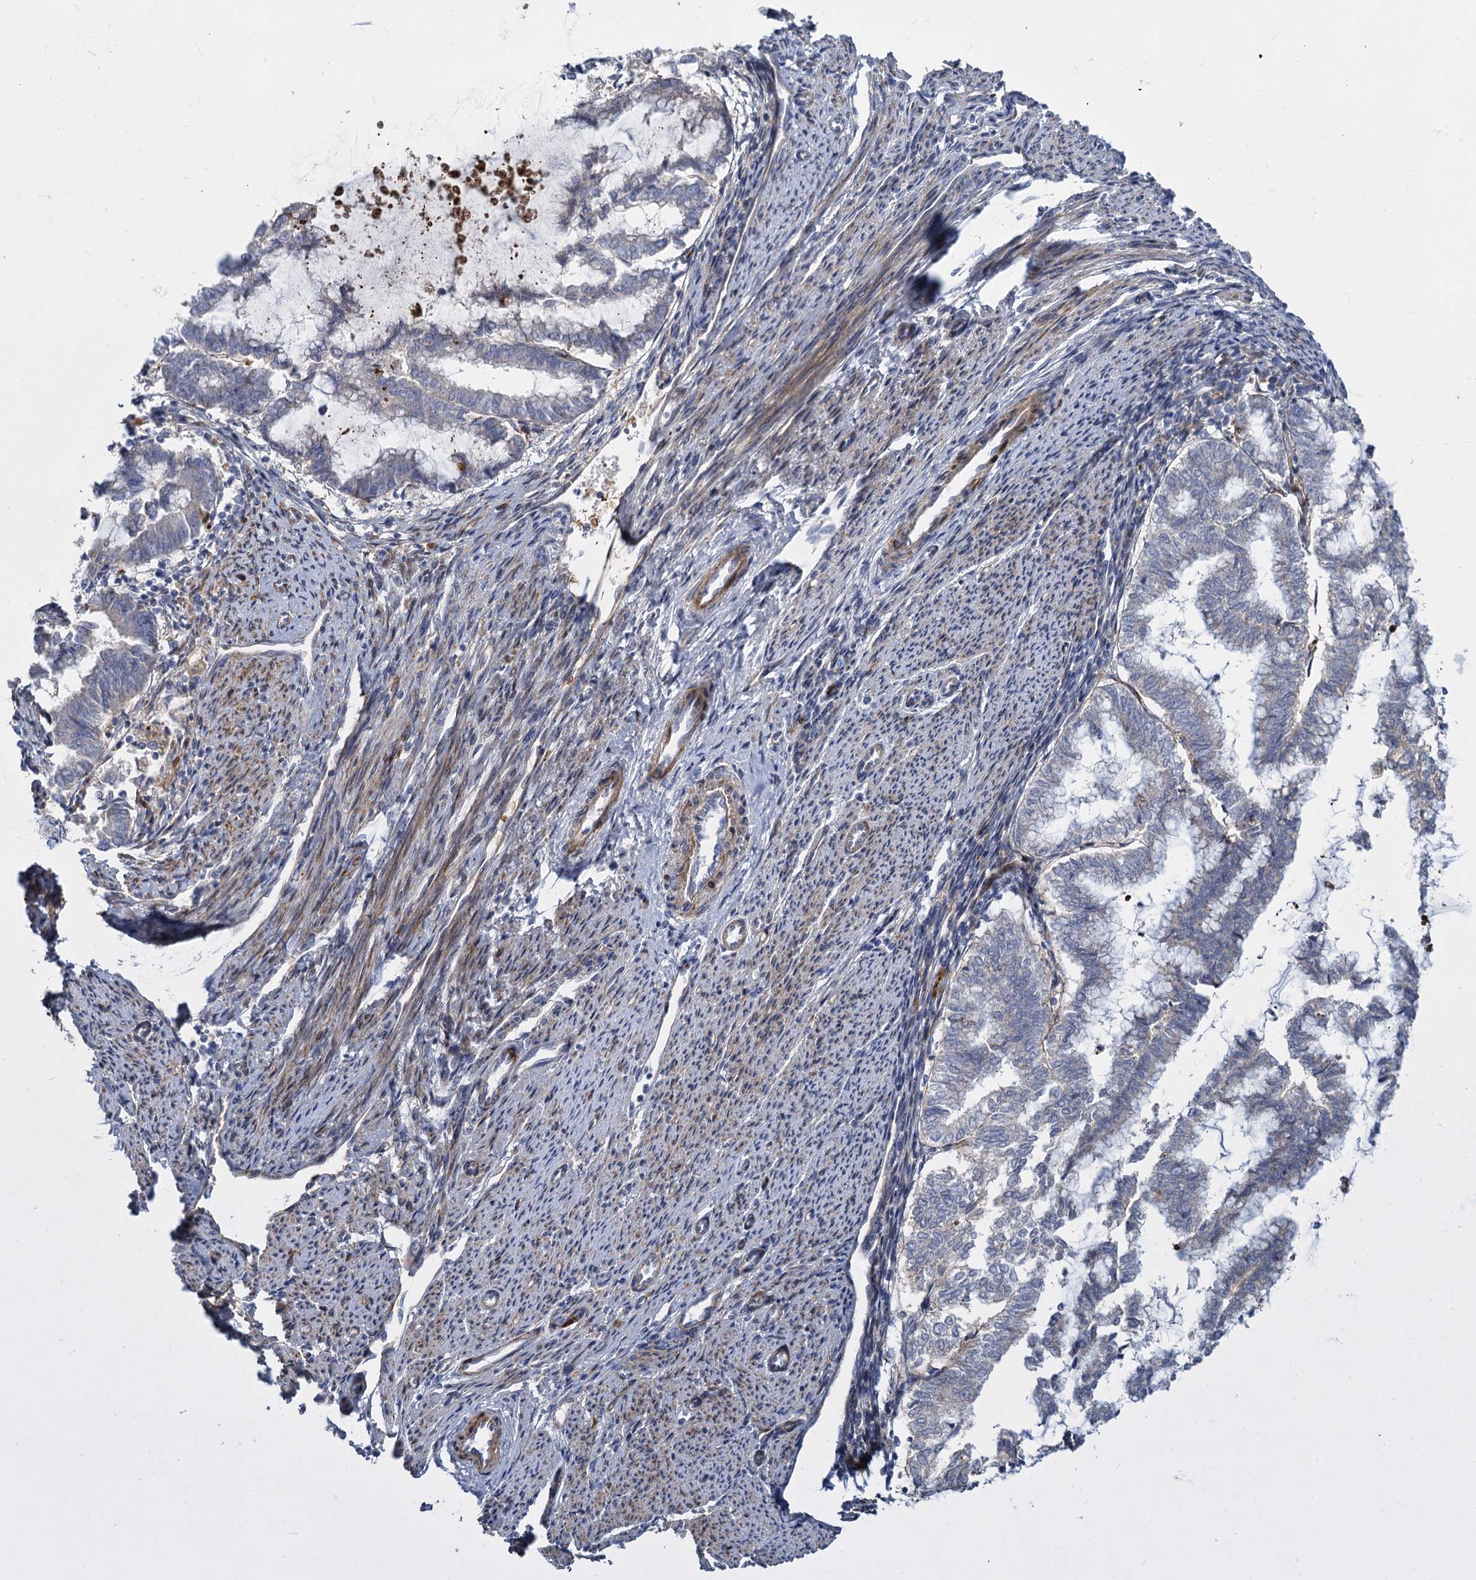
{"staining": {"intensity": "negative", "quantity": "none", "location": "none"}, "tissue": "endometrial cancer", "cell_type": "Tumor cells", "image_type": "cancer", "snomed": [{"axis": "morphology", "description": "Adenocarcinoma, NOS"}, {"axis": "topography", "description": "Endometrium"}], "caption": "Immunohistochemistry (IHC) of endometrial cancer (adenocarcinoma) demonstrates no staining in tumor cells. Brightfield microscopy of immunohistochemistry stained with DAB (3,3'-diaminobenzidine) (brown) and hematoxylin (blue), captured at high magnification.", "gene": "TRIM77", "patient": {"sex": "female", "age": 79}}